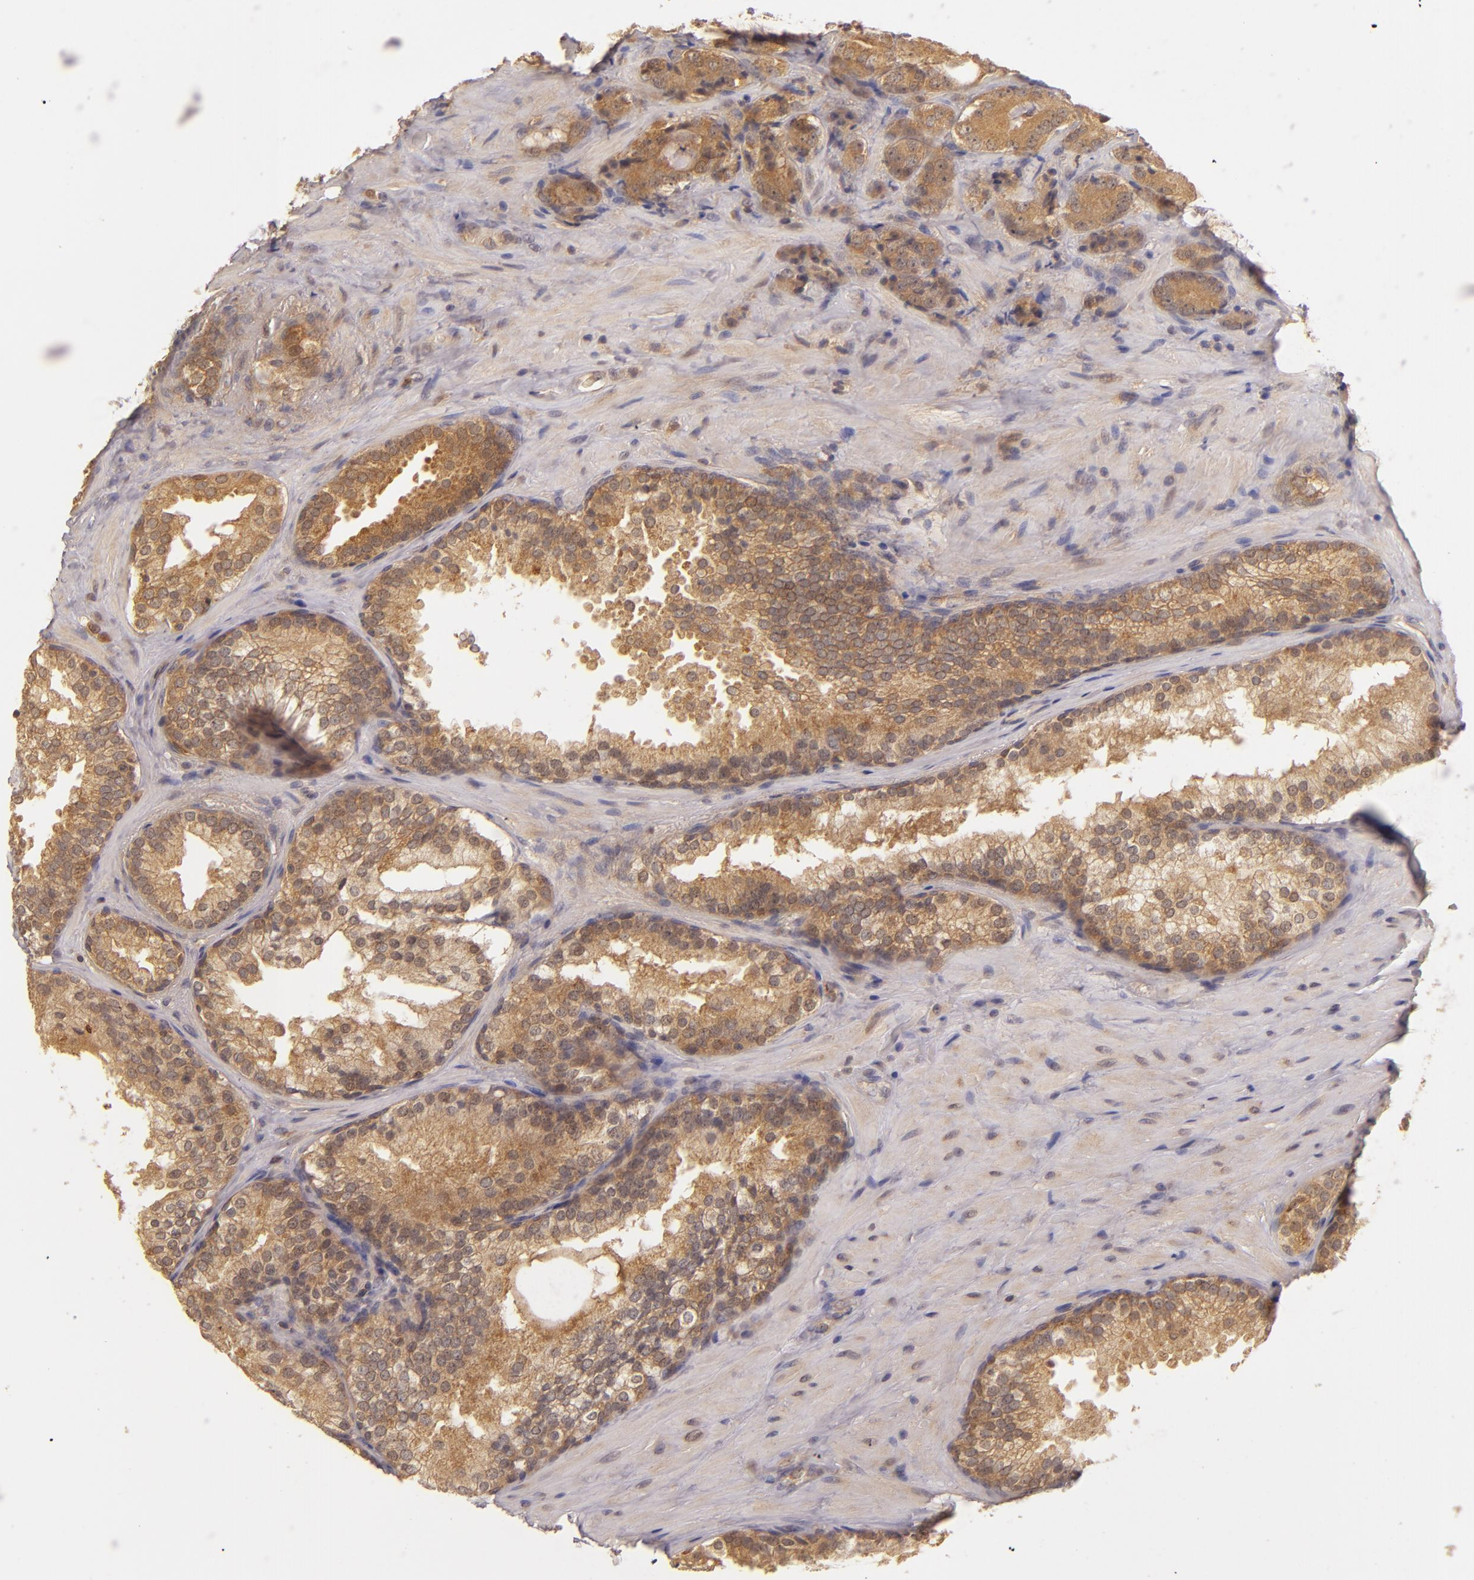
{"staining": {"intensity": "strong", "quantity": ">75%", "location": "cytoplasmic/membranous"}, "tissue": "prostate cancer", "cell_type": "Tumor cells", "image_type": "cancer", "snomed": [{"axis": "morphology", "description": "Adenocarcinoma, High grade"}, {"axis": "topography", "description": "Prostate"}], "caption": "Protein expression by immunohistochemistry (IHC) displays strong cytoplasmic/membranous expression in about >75% of tumor cells in prostate cancer.", "gene": "PRKCD", "patient": {"sex": "male", "age": 70}}